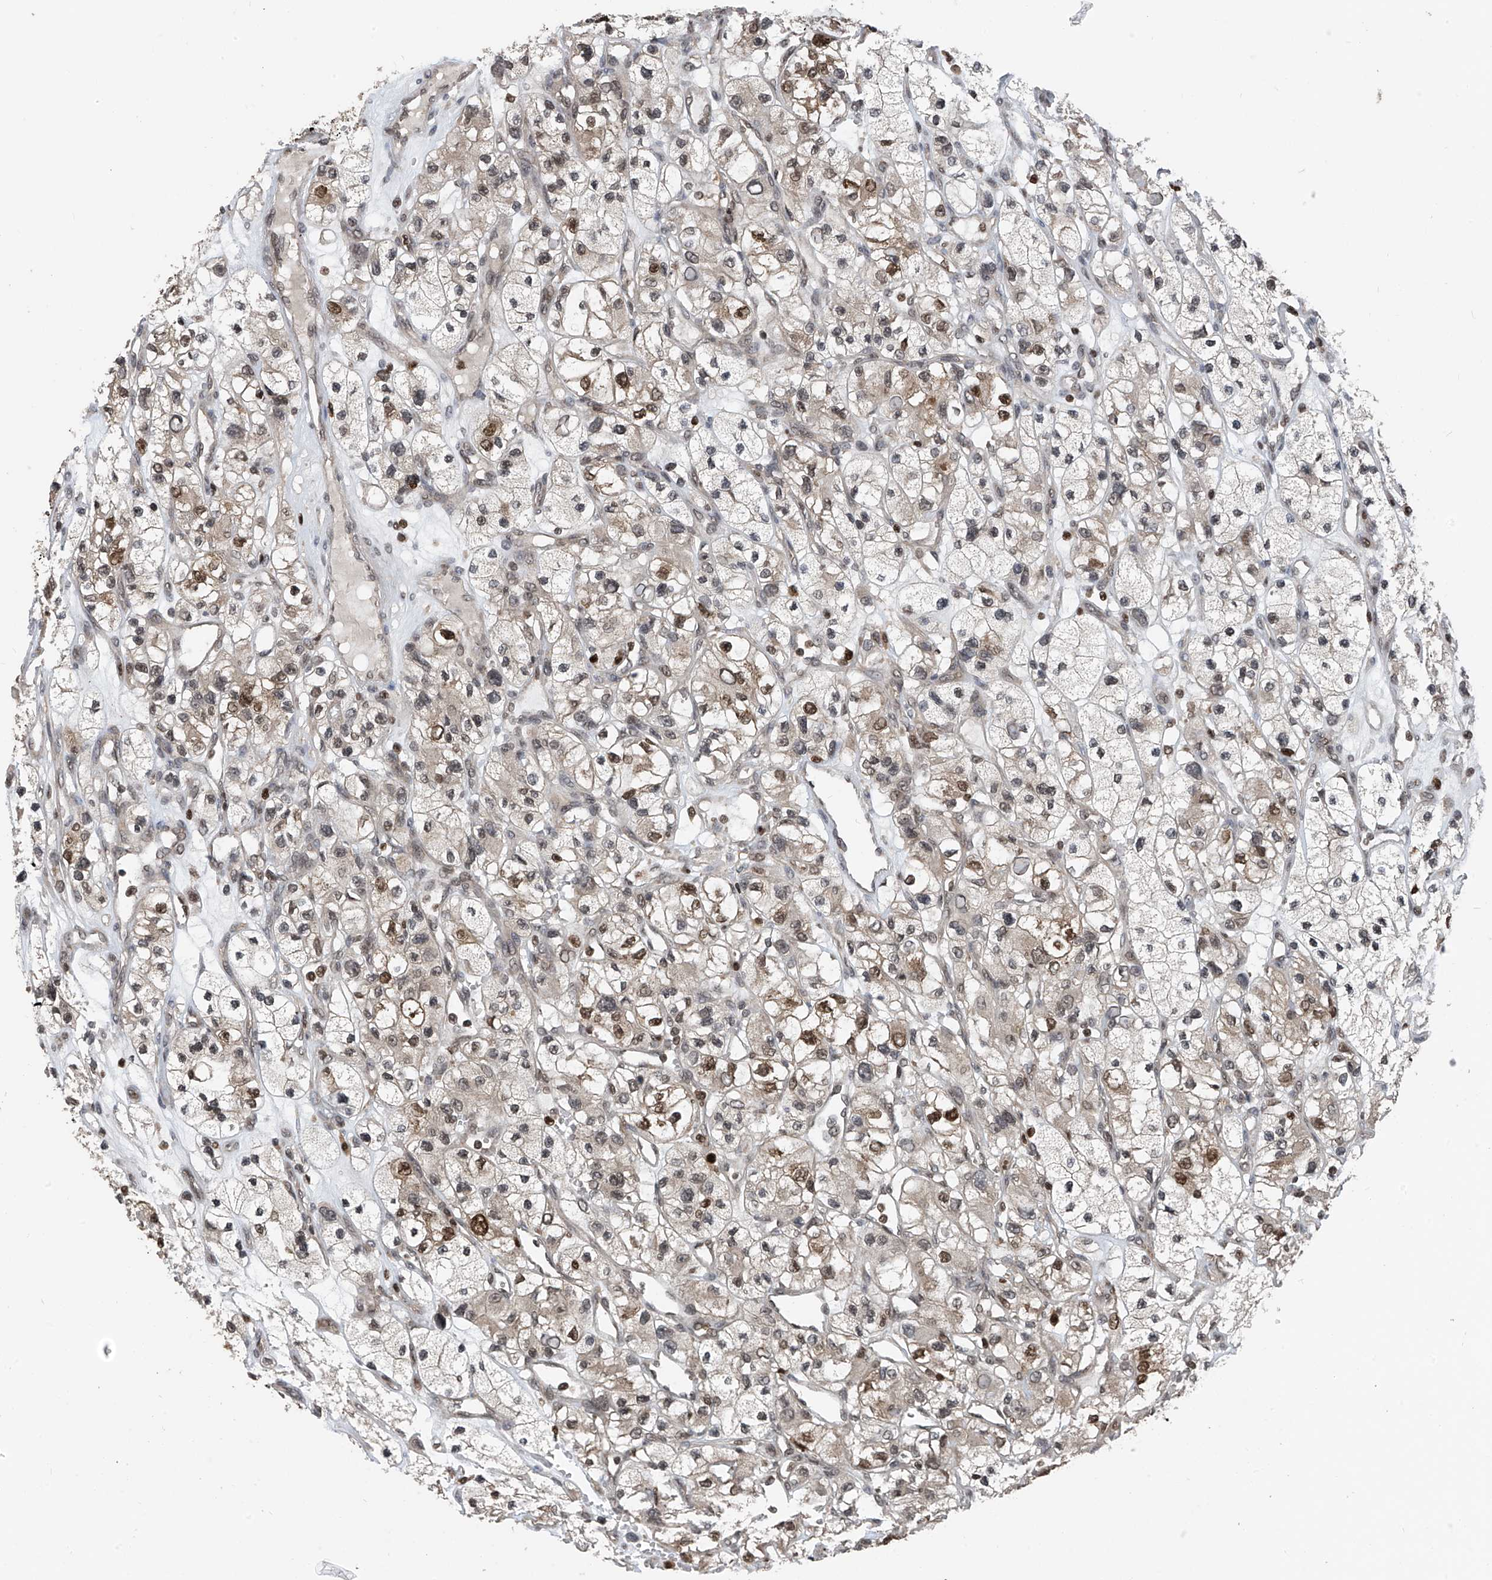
{"staining": {"intensity": "strong", "quantity": "<25%", "location": "nuclear"}, "tissue": "renal cancer", "cell_type": "Tumor cells", "image_type": "cancer", "snomed": [{"axis": "morphology", "description": "Adenocarcinoma, NOS"}, {"axis": "topography", "description": "Kidney"}], "caption": "Immunohistochemical staining of human adenocarcinoma (renal) reveals medium levels of strong nuclear protein expression in approximately <25% of tumor cells. Nuclei are stained in blue.", "gene": "DNAJC9", "patient": {"sex": "female", "age": 57}}